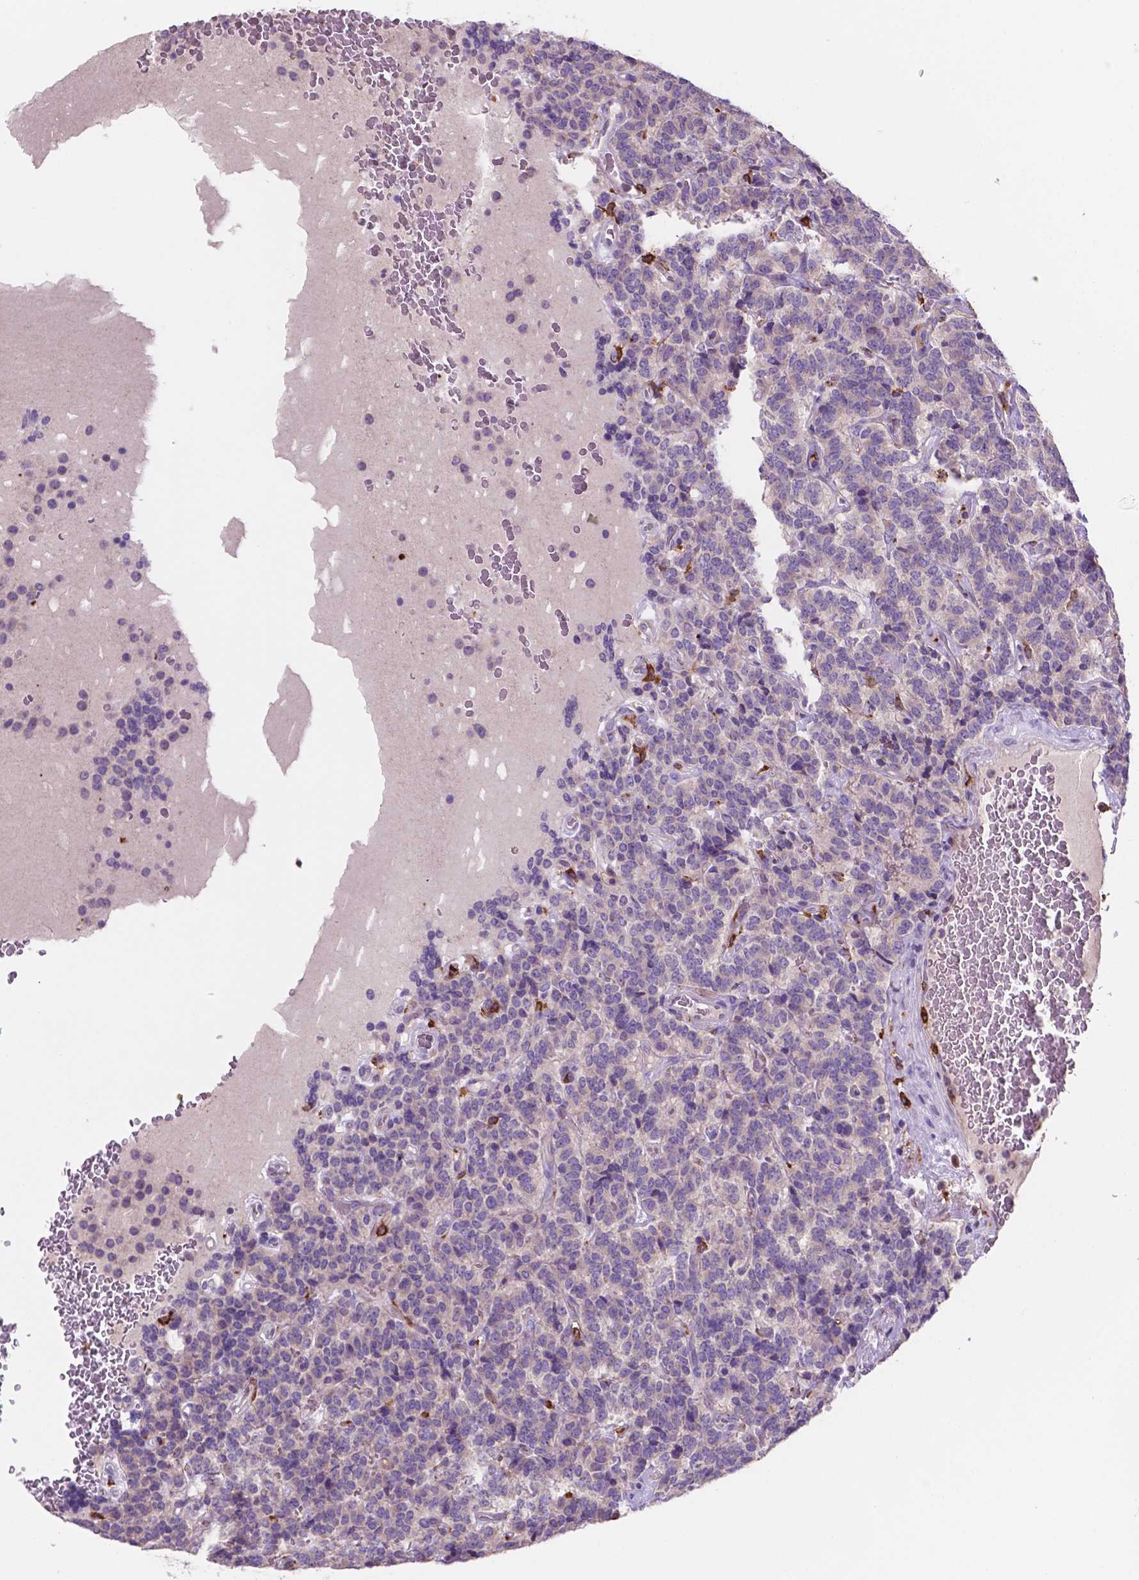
{"staining": {"intensity": "negative", "quantity": "none", "location": "none"}, "tissue": "carcinoid", "cell_type": "Tumor cells", "image_type": "cancer", "snomed": [{"axis": "morphology", "description": "Carcinoid, malignant, NOS"}, {"axis": "topography", "description": "Pancreas"}], "caption": "Carcinoid (malignant) was stained to show a protein in brown. There is no significant expression in tumor cells.", "gene": "MKRN2OS", "patient": {"sex": "male", "age": 36}}